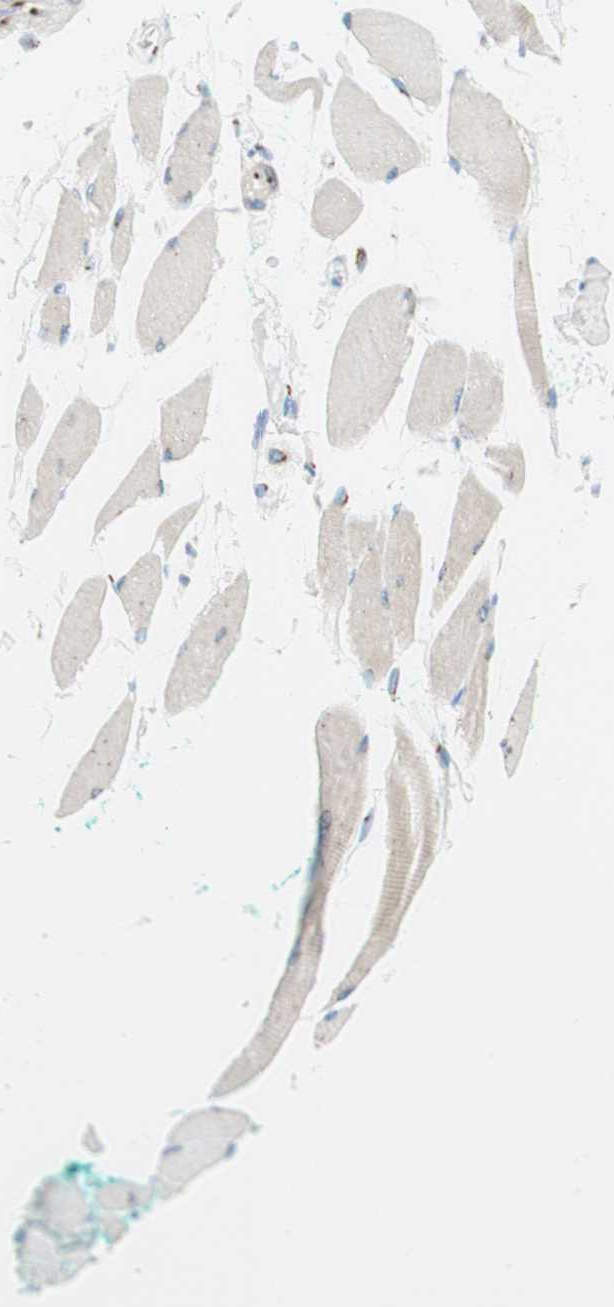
{"staining": {"intensity": "moderate", "quantity": "<25%", "location": "cytoplasmic/membranous"}, "tissue": "skeletal muscle", "cell_type": "Myocytes", "image_type": "normal", "snomed": [{"axis": "morphology", "description": "Normal tissue, NOS"}, {"axis": "topography", "description": "Skeletal muscle"}, {"axis": "topography", "description": "Oral tissue"}, {"axis": "topography", "description": "Peripheral nerve tissue"}], "caption": "Myocytes exhibit low levels of moderate cytoplasmic/membranous positivity in approximately <25% of cells in normal human skeletal muscle.", "gene": "GOLGB1", "patient": {"sex": "female", "age": 84}}